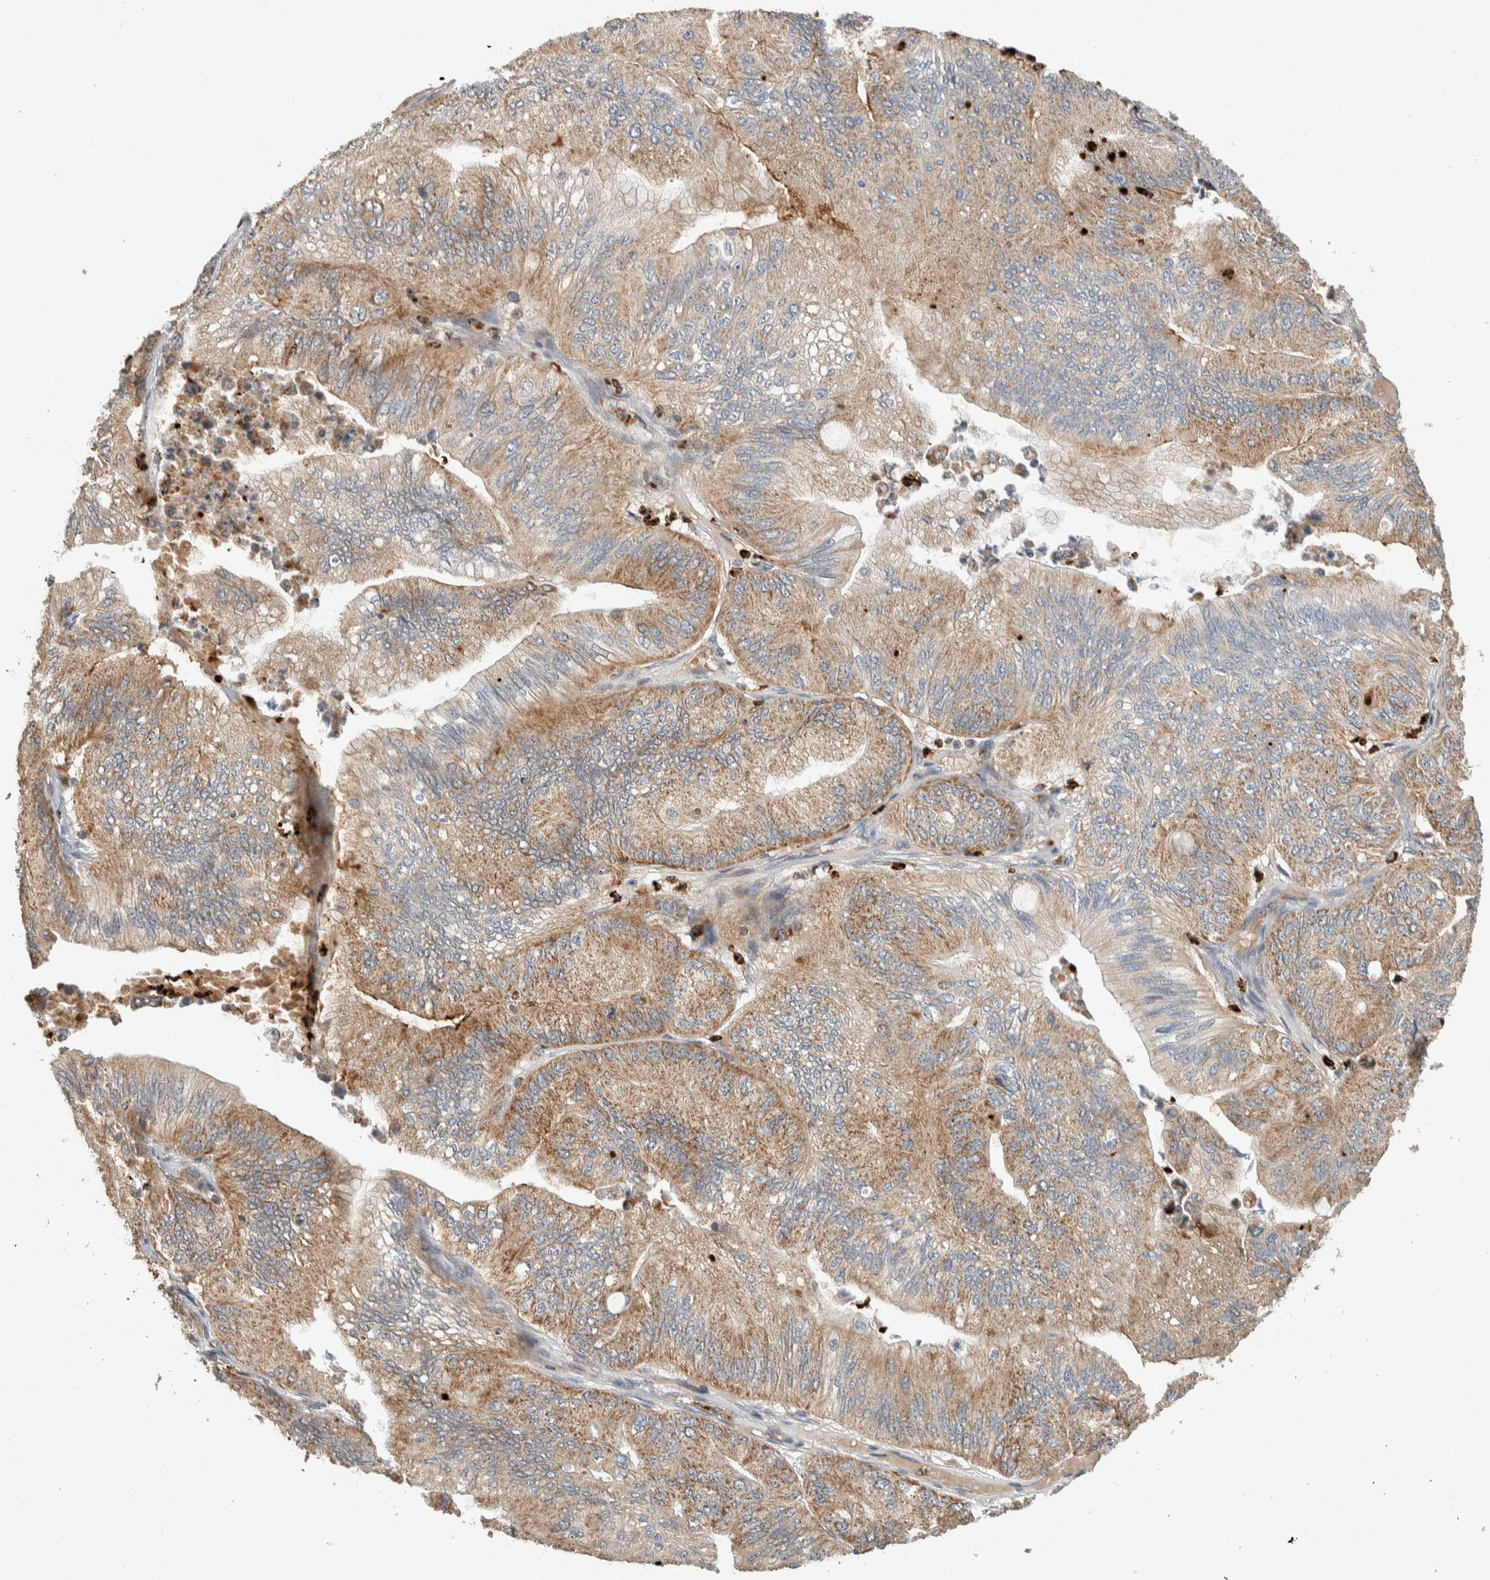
{"staining": {"intensity": "moderate", "quantity": ">75%", "location": "cytoplasmic/membranous"}, "tissue": "ovarian cancer", "cell_type": "Tumor cells", "image_type": "cancer", "snomed": [{"axis": "morphology", "description": "Cystadenocarcinoma, mucinous, NOS"}, {"axis": "topography", "description": "Ovary"}], "caption": "Immunohistochemistry (DAB) staining of ovarian cancer reveals moderate cytoplasmic/membranous protein expression in about >75% of tumor cells.", "gene": "VPS53", "patient": {"sex": "female", "age": 61}}